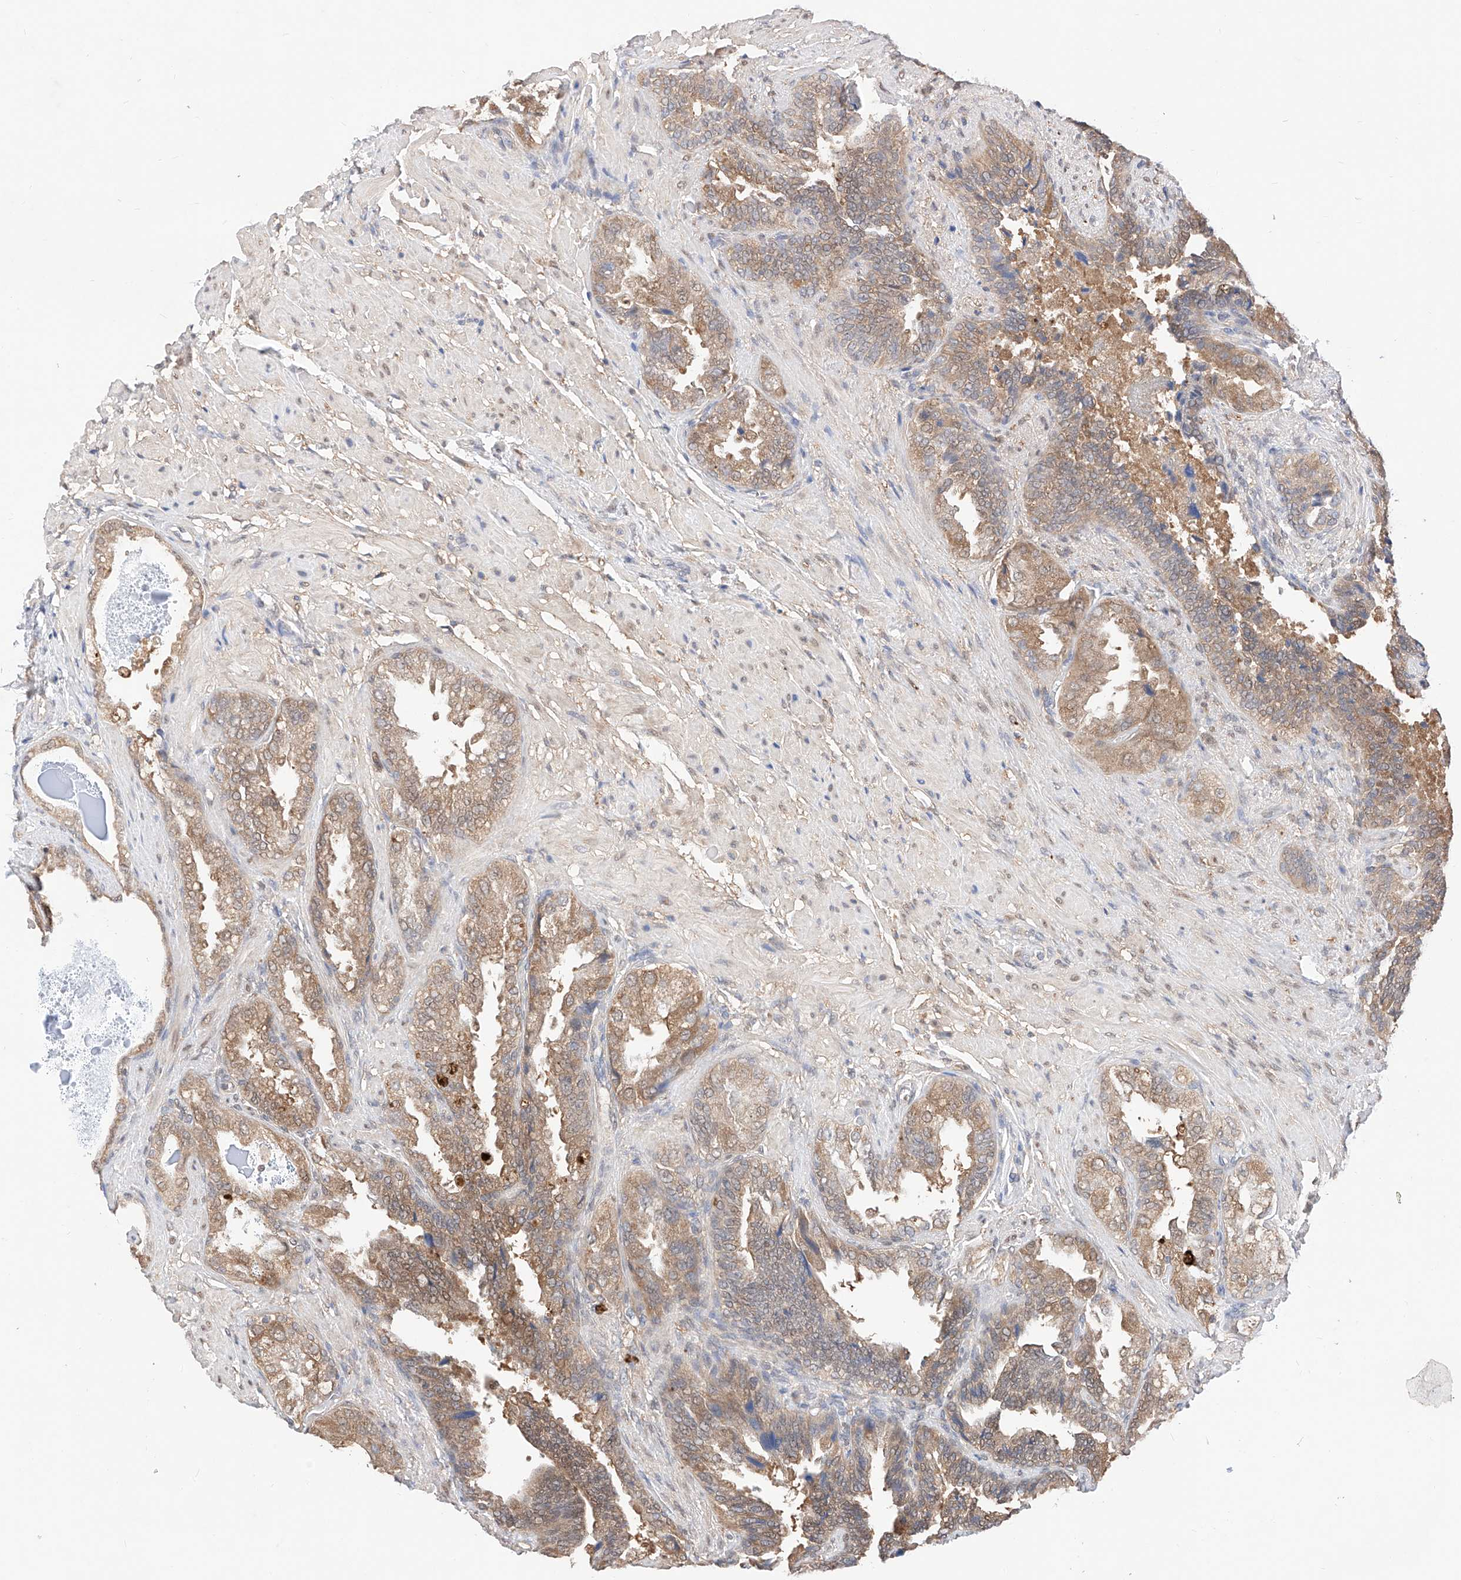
{"staining": {"intensity": "moderate", "quantity": ">75%", "location": "cytoplasmic/membranous,nuclear"}, "tissue": "seminal vesicle", "cell_type": "Glandular cells", "image_type": "normal", "snomed": [{"axis": "morphology", "description": "Normal tissue, NOS"}, {"axis": "topography", "description": "Seminal veicle"}, {"axis": "topography", "description": "Peripheral nerve tissue"}], "caption": "The immunohistochemical stain shows moderate cytoplasmic/membranous,nuclear staining in glandular cells of normal seminal vesicle. The protein is stained brown, and the nuclei are stained in blue (DAB IHC with brightfield microscopy, high magnification).", "gene": "ZSCAN4", "patient": {"sex": "male", "age": 63}}